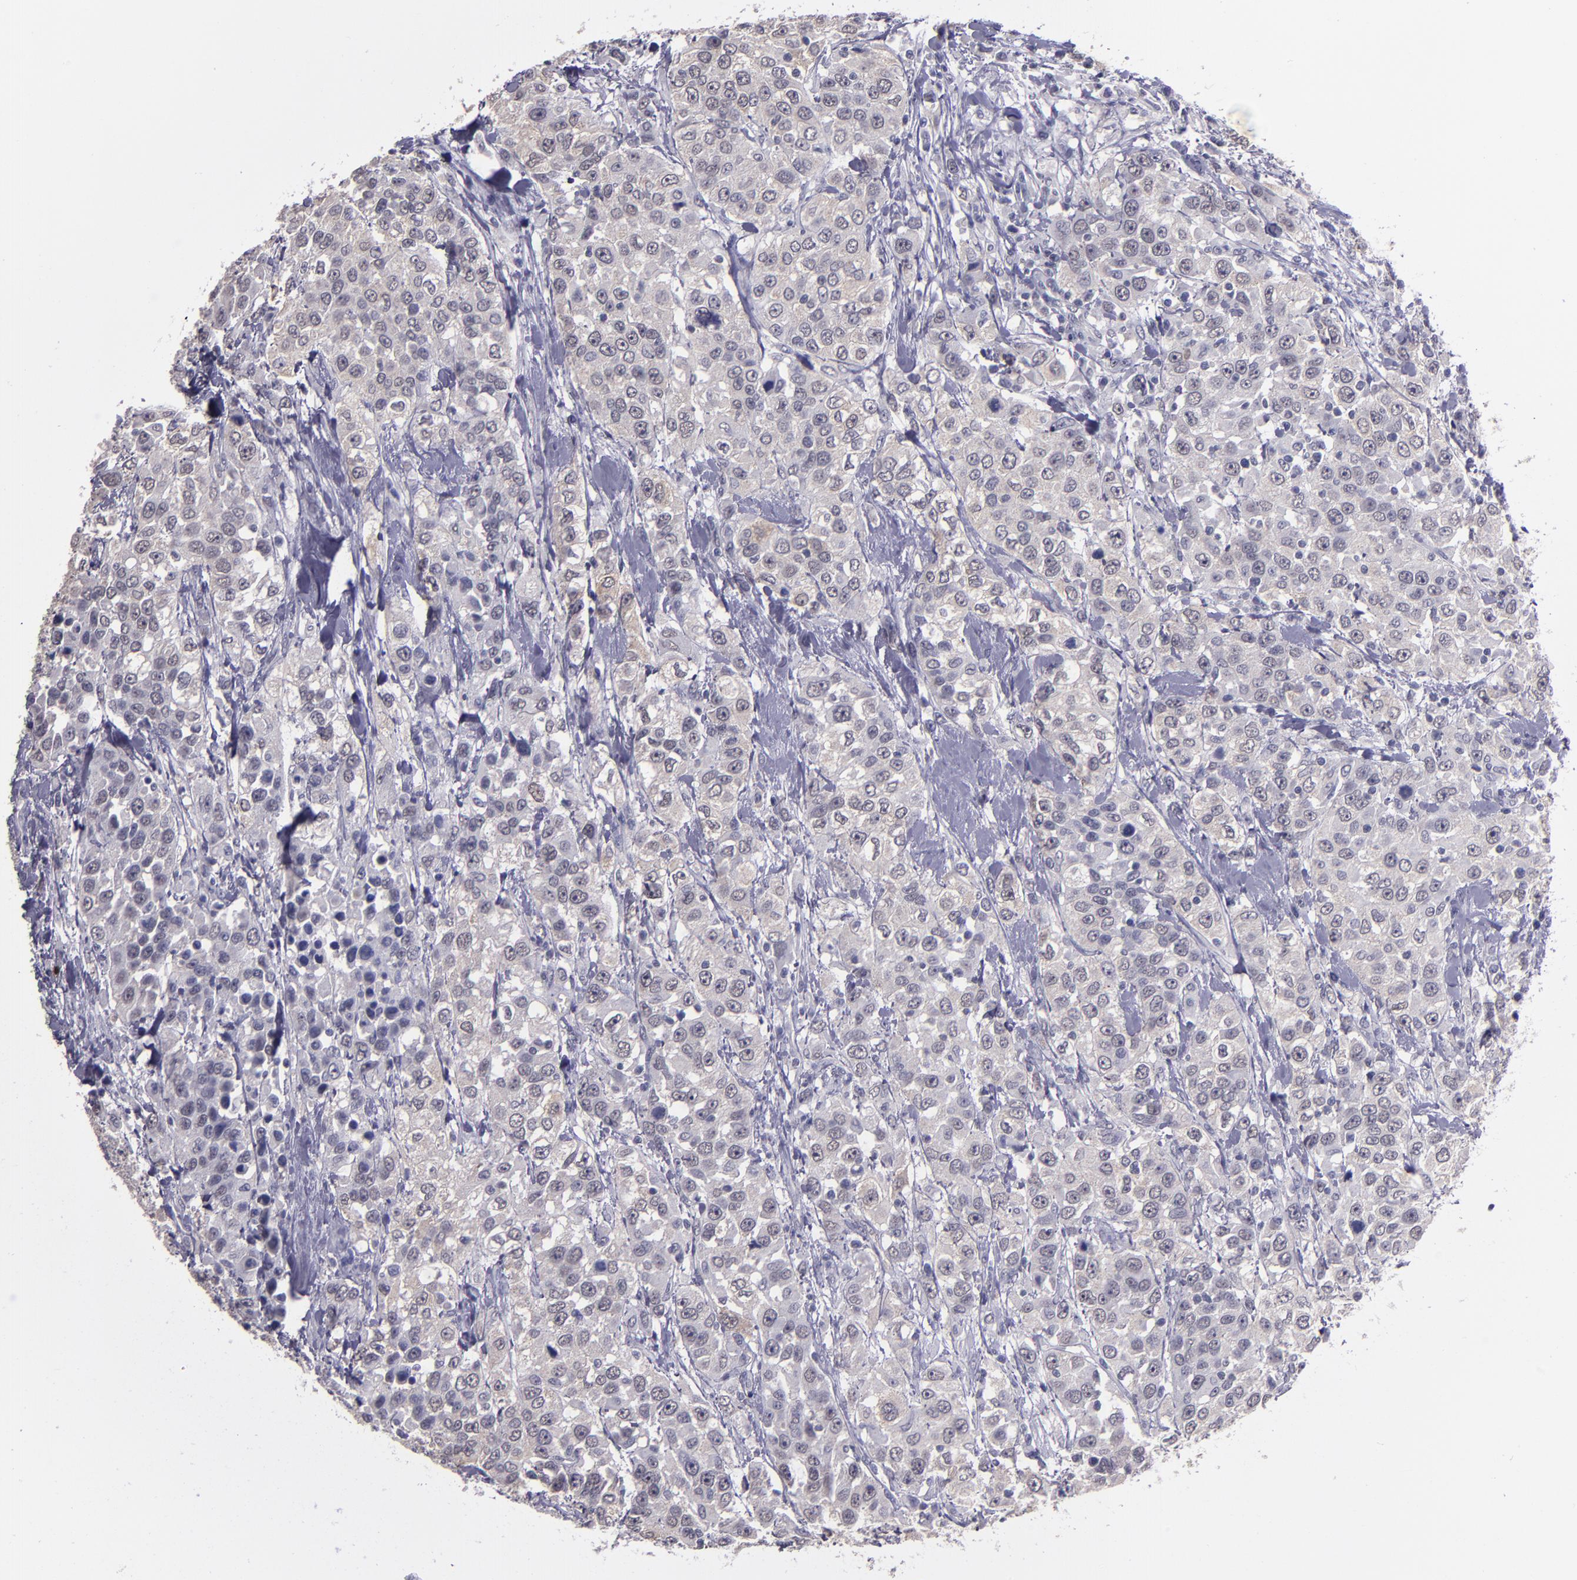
{"staining": {"intensity": "weak", "quantity": "<25%", "location": "cytoplasmic/membranous"}, "tissue": "urothelial cancer", "cell_type": "Tumor cells", "image_type": "cancer", "snomed": [{"axis": "morphology", "description": "Urothelial carcinoma, High grade"}, {"axis": "topography", "description": "Urinary bladder"}], "caption": "DAB immunohistochemical staining of urothelial cancer displays no significant staining in tumor cells.", "gene": "CEBPE", "patient": {"sex": "female", "age": 80}}